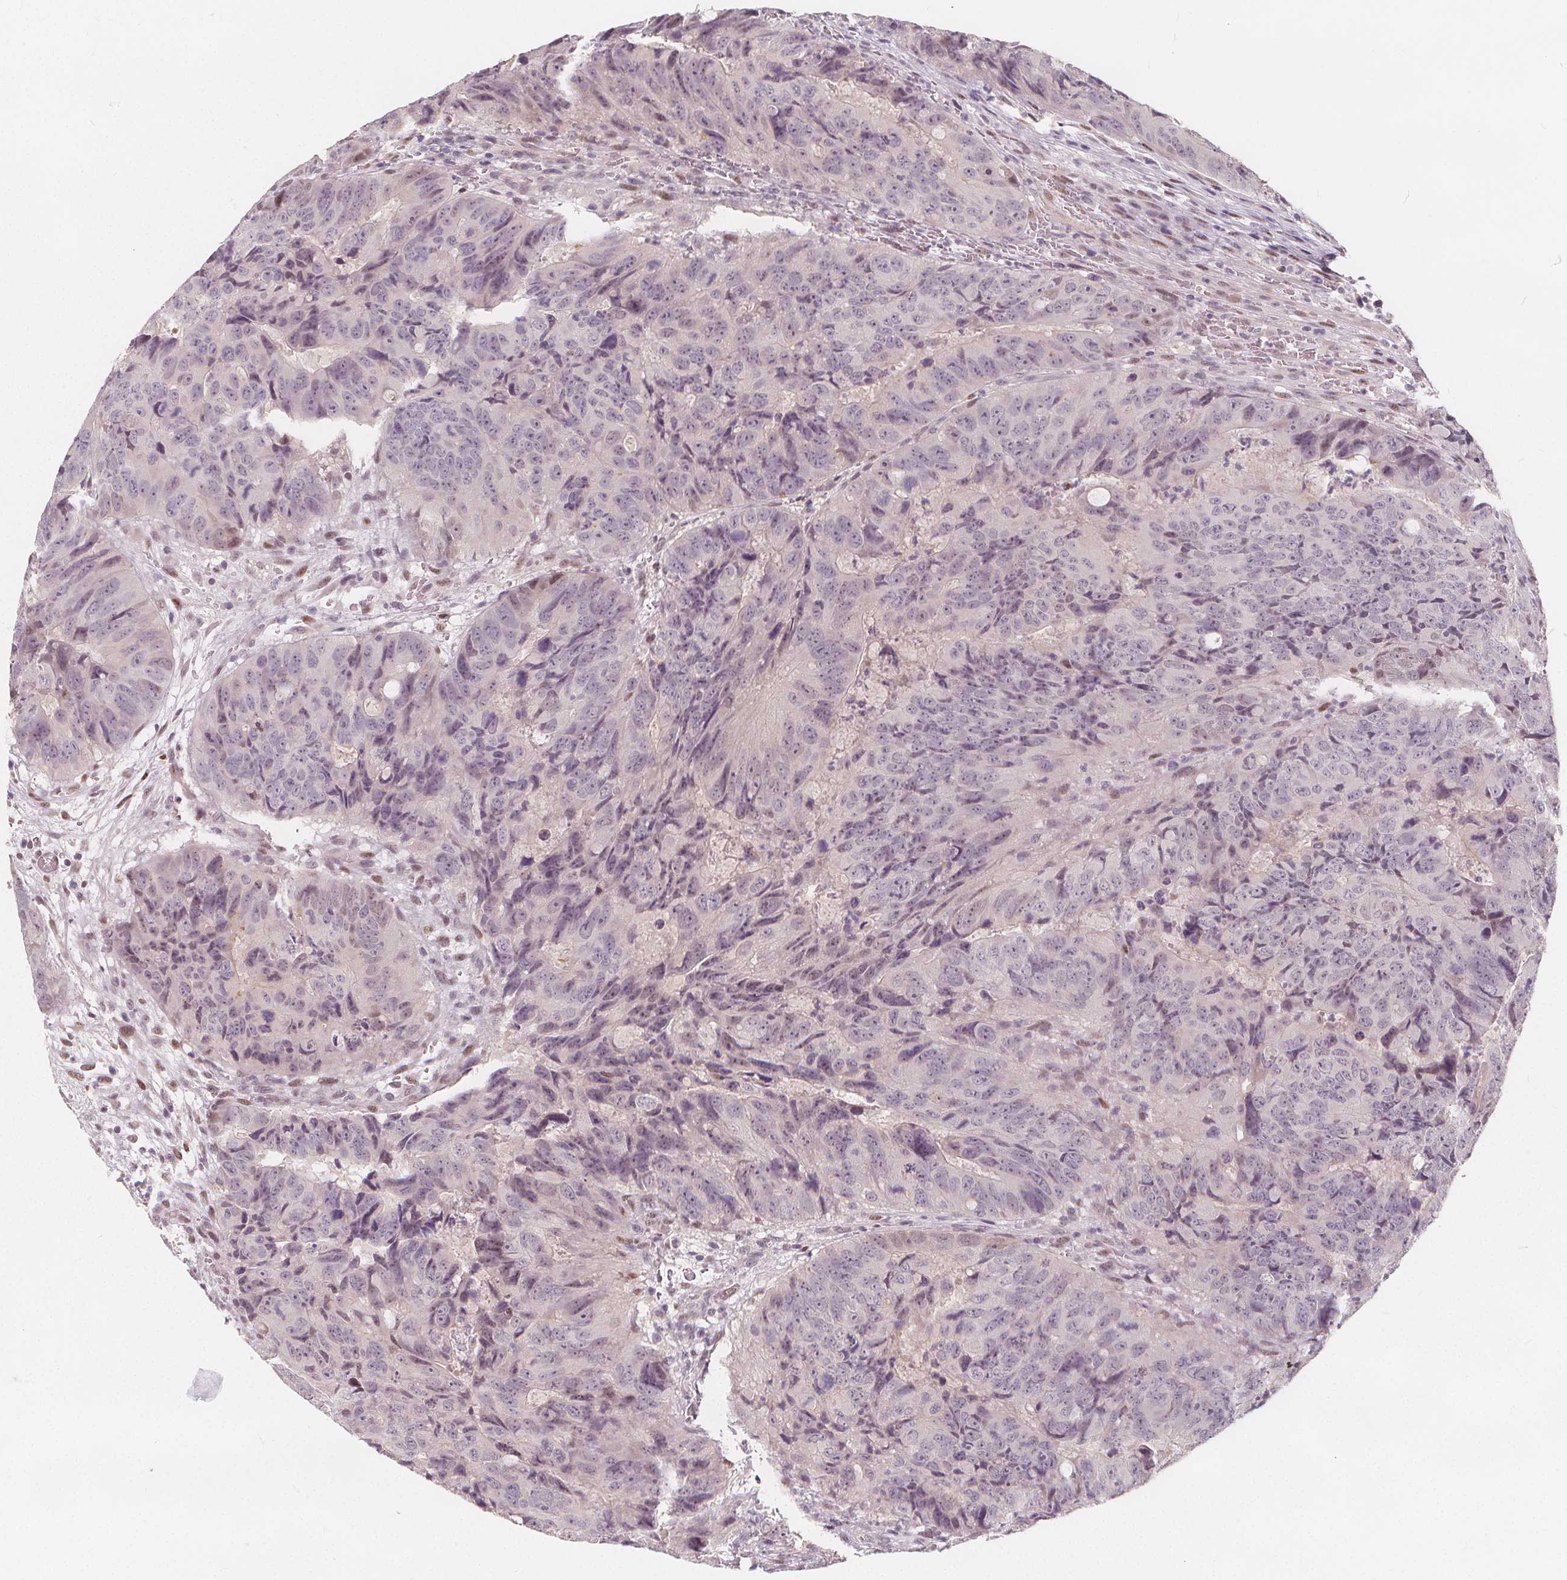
{"staining": {"intensity": "negative", "quantity": "none", "location": "none"}, "tissue": "colorectal cancer", "cell_type": "Tumor cells", "image_type": "cancer", "snomed": [{"axis": "morphology", "description": "Adenocarcinoma, NOS"}, {"axis": "topography", "description": "Colon"}], "caption": "The micrograph exhibits no significant positivity in tumor cells of colorectal adenocarcinoma. Nuclei are stained in blue.", "gene": "DRC3", "patient": {"sex": "male", "age": 79}}